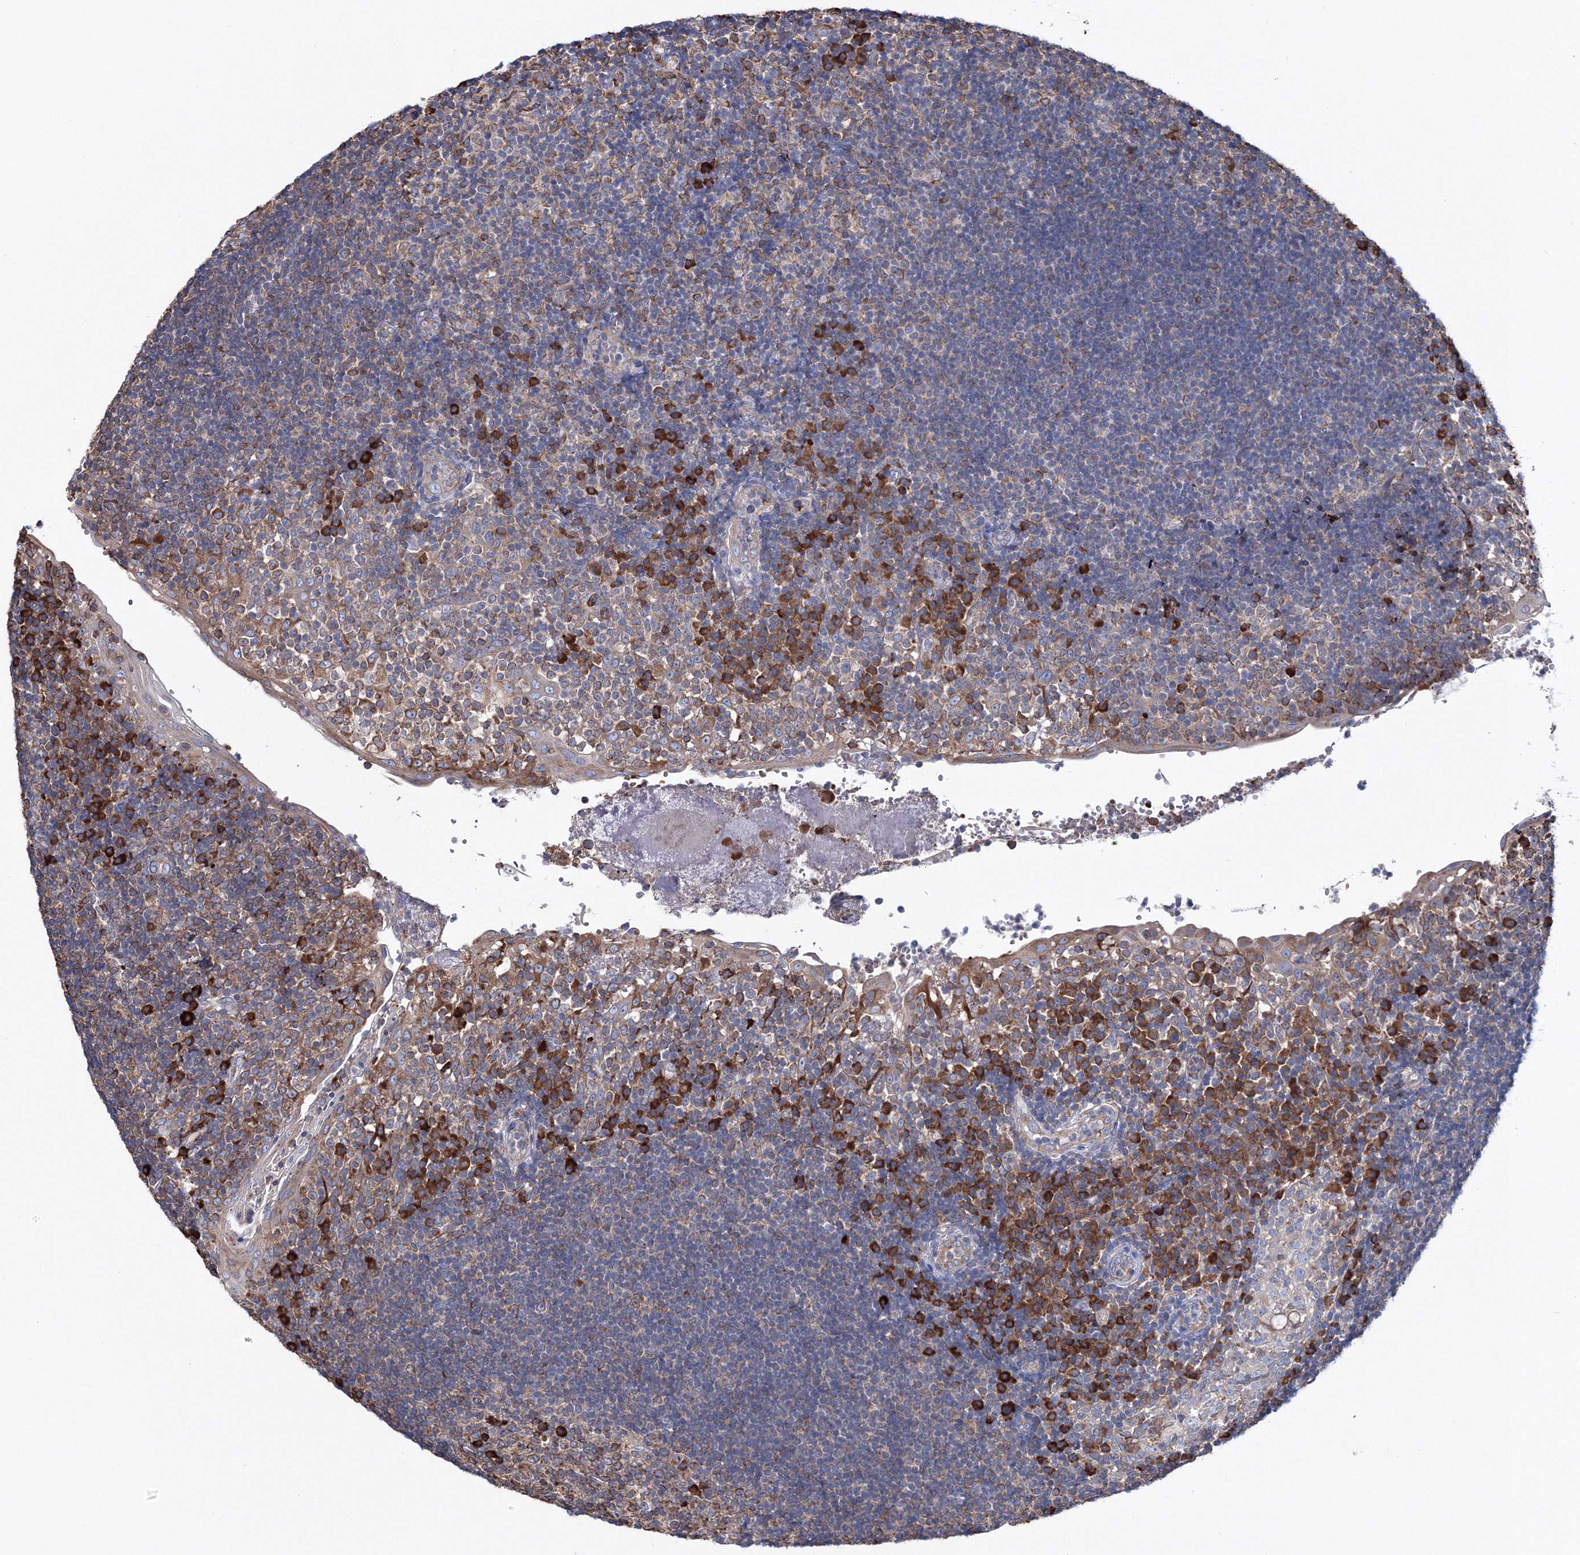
{"staining": {"intensity": "strong", "quantity": "<25%", "location": "cytoplasmic/membranous"}, "tissue": "tonsil", "cell_type": "Germinal center cells", "image_type": "normal", "snomed": [{"axis": "morphology", "description": "Normal tissue, NOS"}, {"axis": "topography", "description": "Tonsil"}], "caption": "The image reveals a brown stain indicating the presence of a protein in the cytoplasmic/membranous of germinal center cells in tonsil. The protein is shown in brown color, while the nuclei are stained blue.", "gene": "VPS8", "patient": {"sex": "female", "age": 40}}